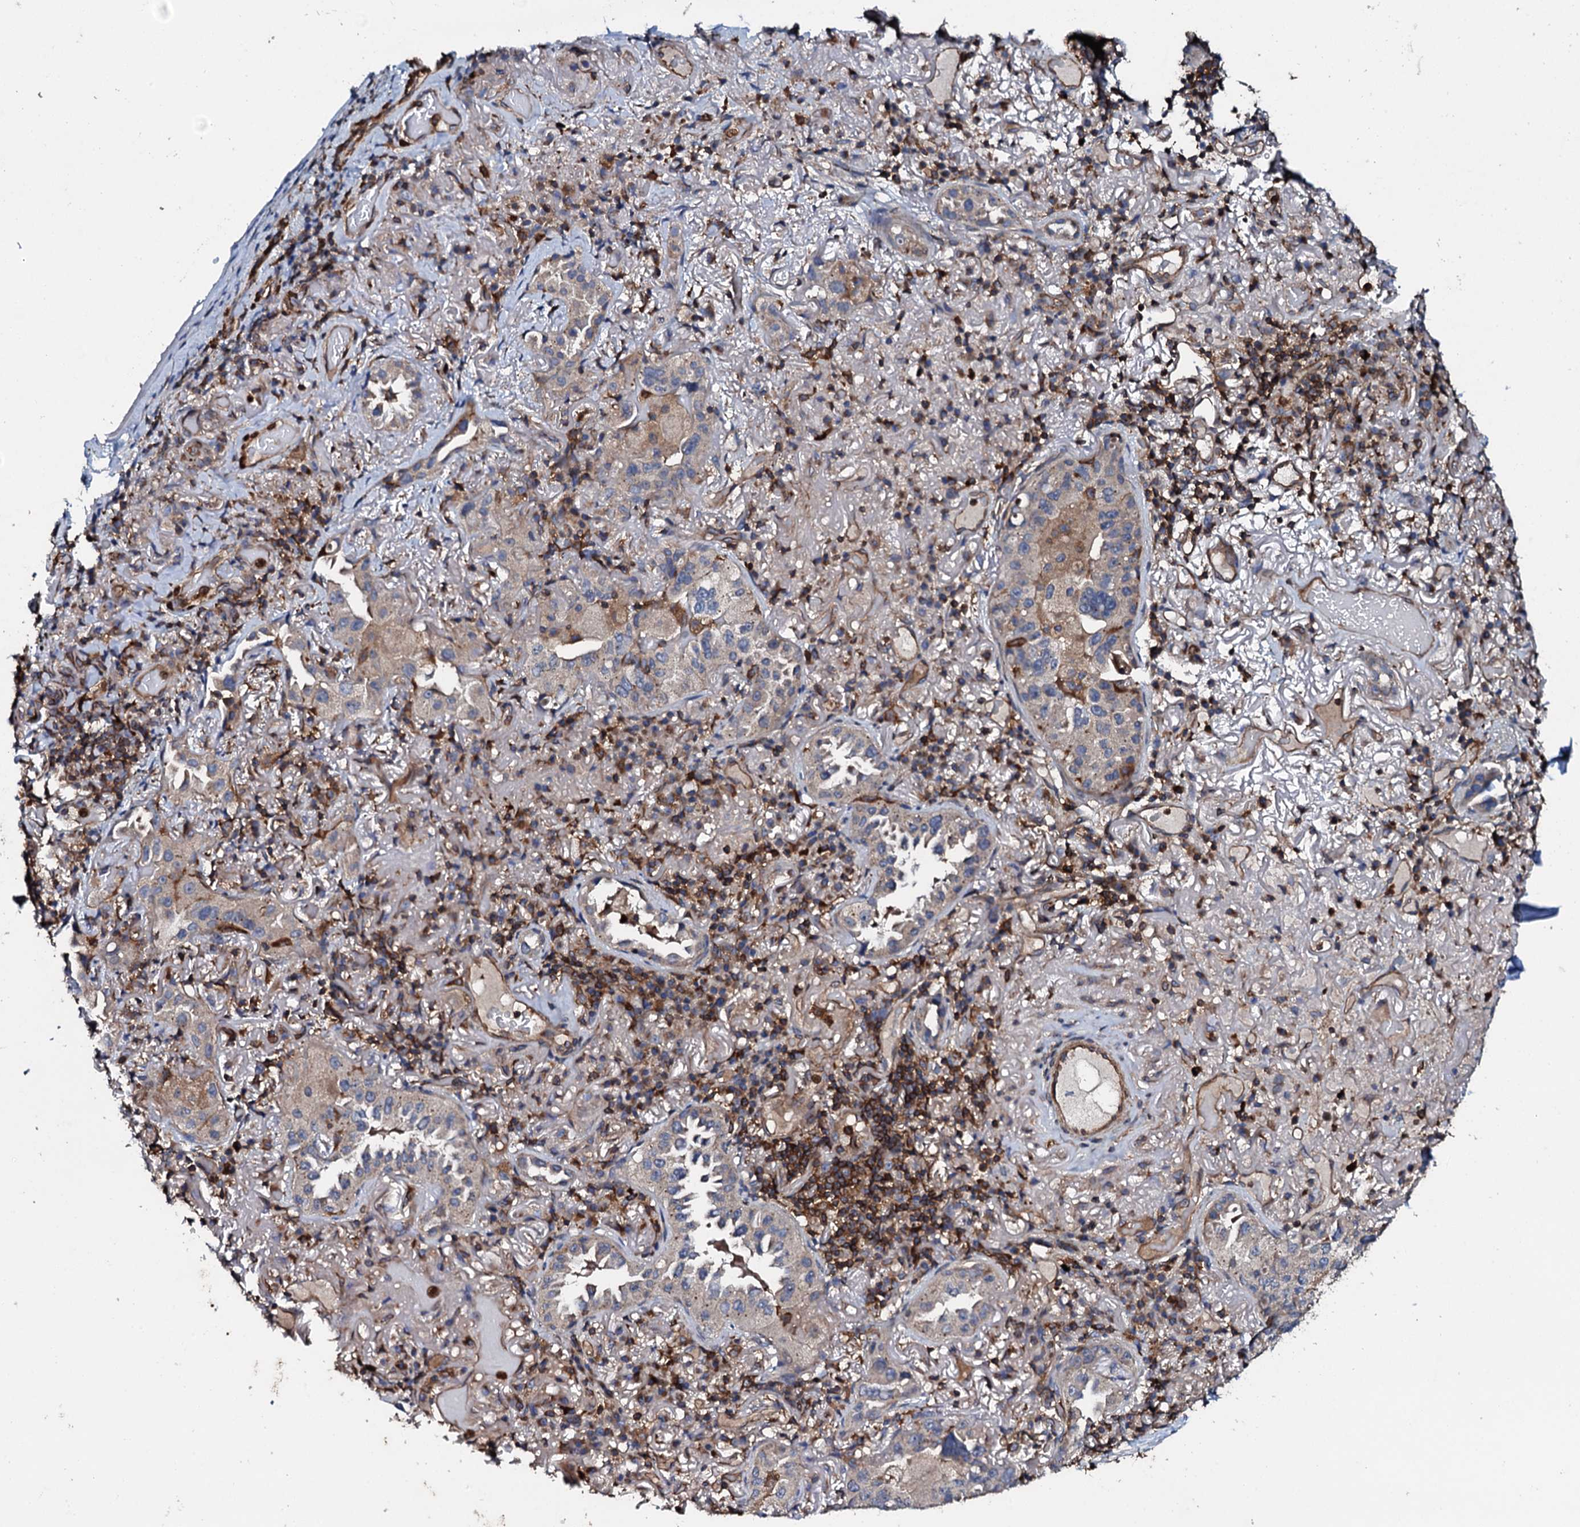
{"staining": {"intensity": "weak", "quantity": "<25%", "location": "cytoplasmic/membranous"}, "tissue": "lung cancer", "cell_type": "Tumor cells", "image_type": "cancer", "snomed": [{"axis": "morphology", "description": "Adenocarcinoma, NOS"}, {"axis": "topography", "description": "Lung"}], "caption": "A histopathology image of lung cancer stained for a protein exhibits no brown staining in tumor cells.", "gene": "GRK2", "patient": {"sex": "female", "age": 69}}